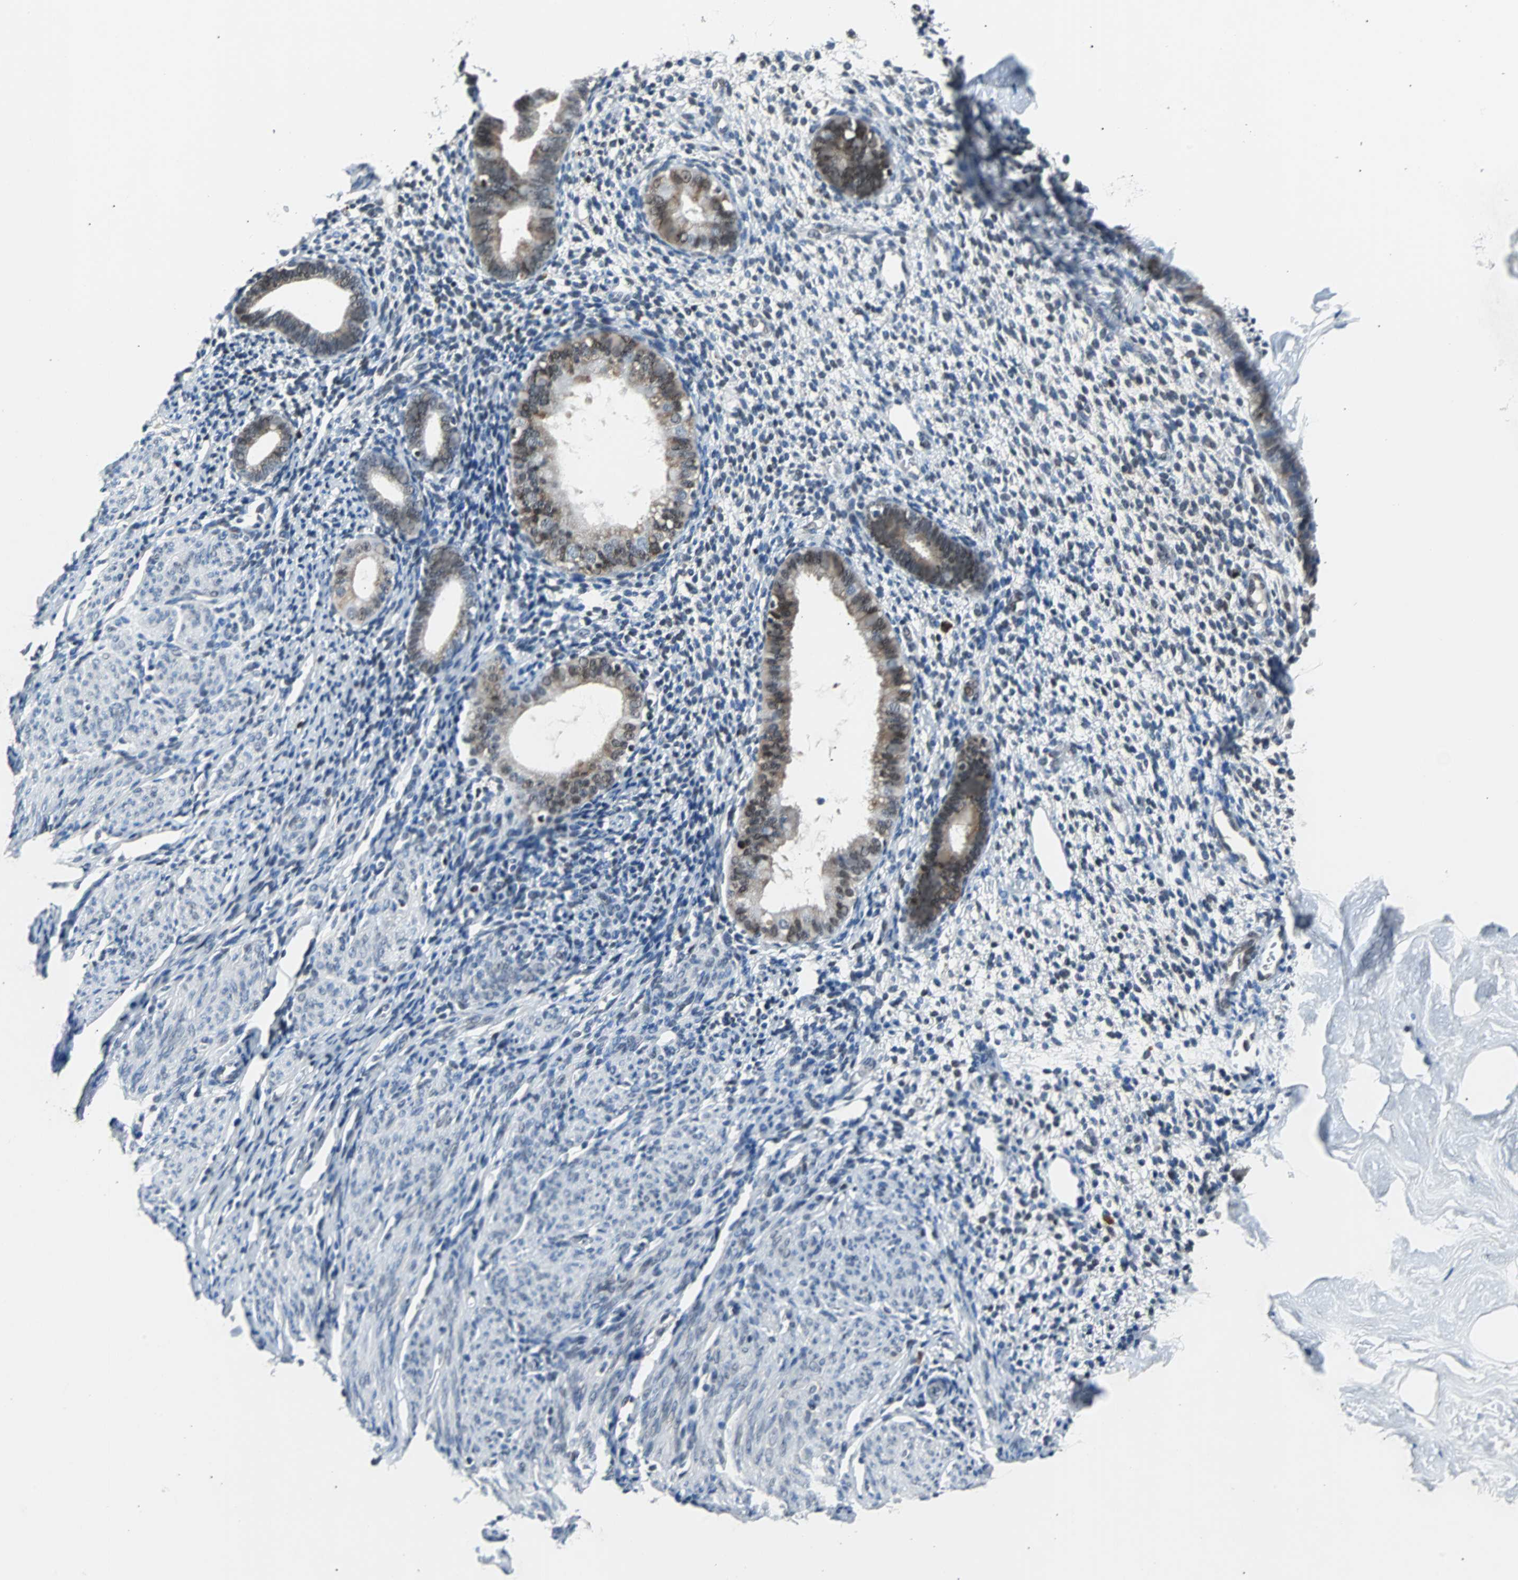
{"staining": {"intensity": "negative", "quantity": "none", "location": "none"}, "tissue": "endometrium", "cell_type": "Cells in endometrial stroma", "image_type": "normal", "snomed": [{"axis": "morphology", "description": "Normal tissue, NOS"}, {"axis": "topography", "description": "Endometrium"}], "caption": "Normal endometrium was stained to show a protein in brown. There is no significant positivity in cells in endometrial stroma. (DAB (3,3'-diaminobenzidine) immunohistochemistry, high magnification).", "gene": "USP28", "patient": {"sex": "female", "age": 61}}